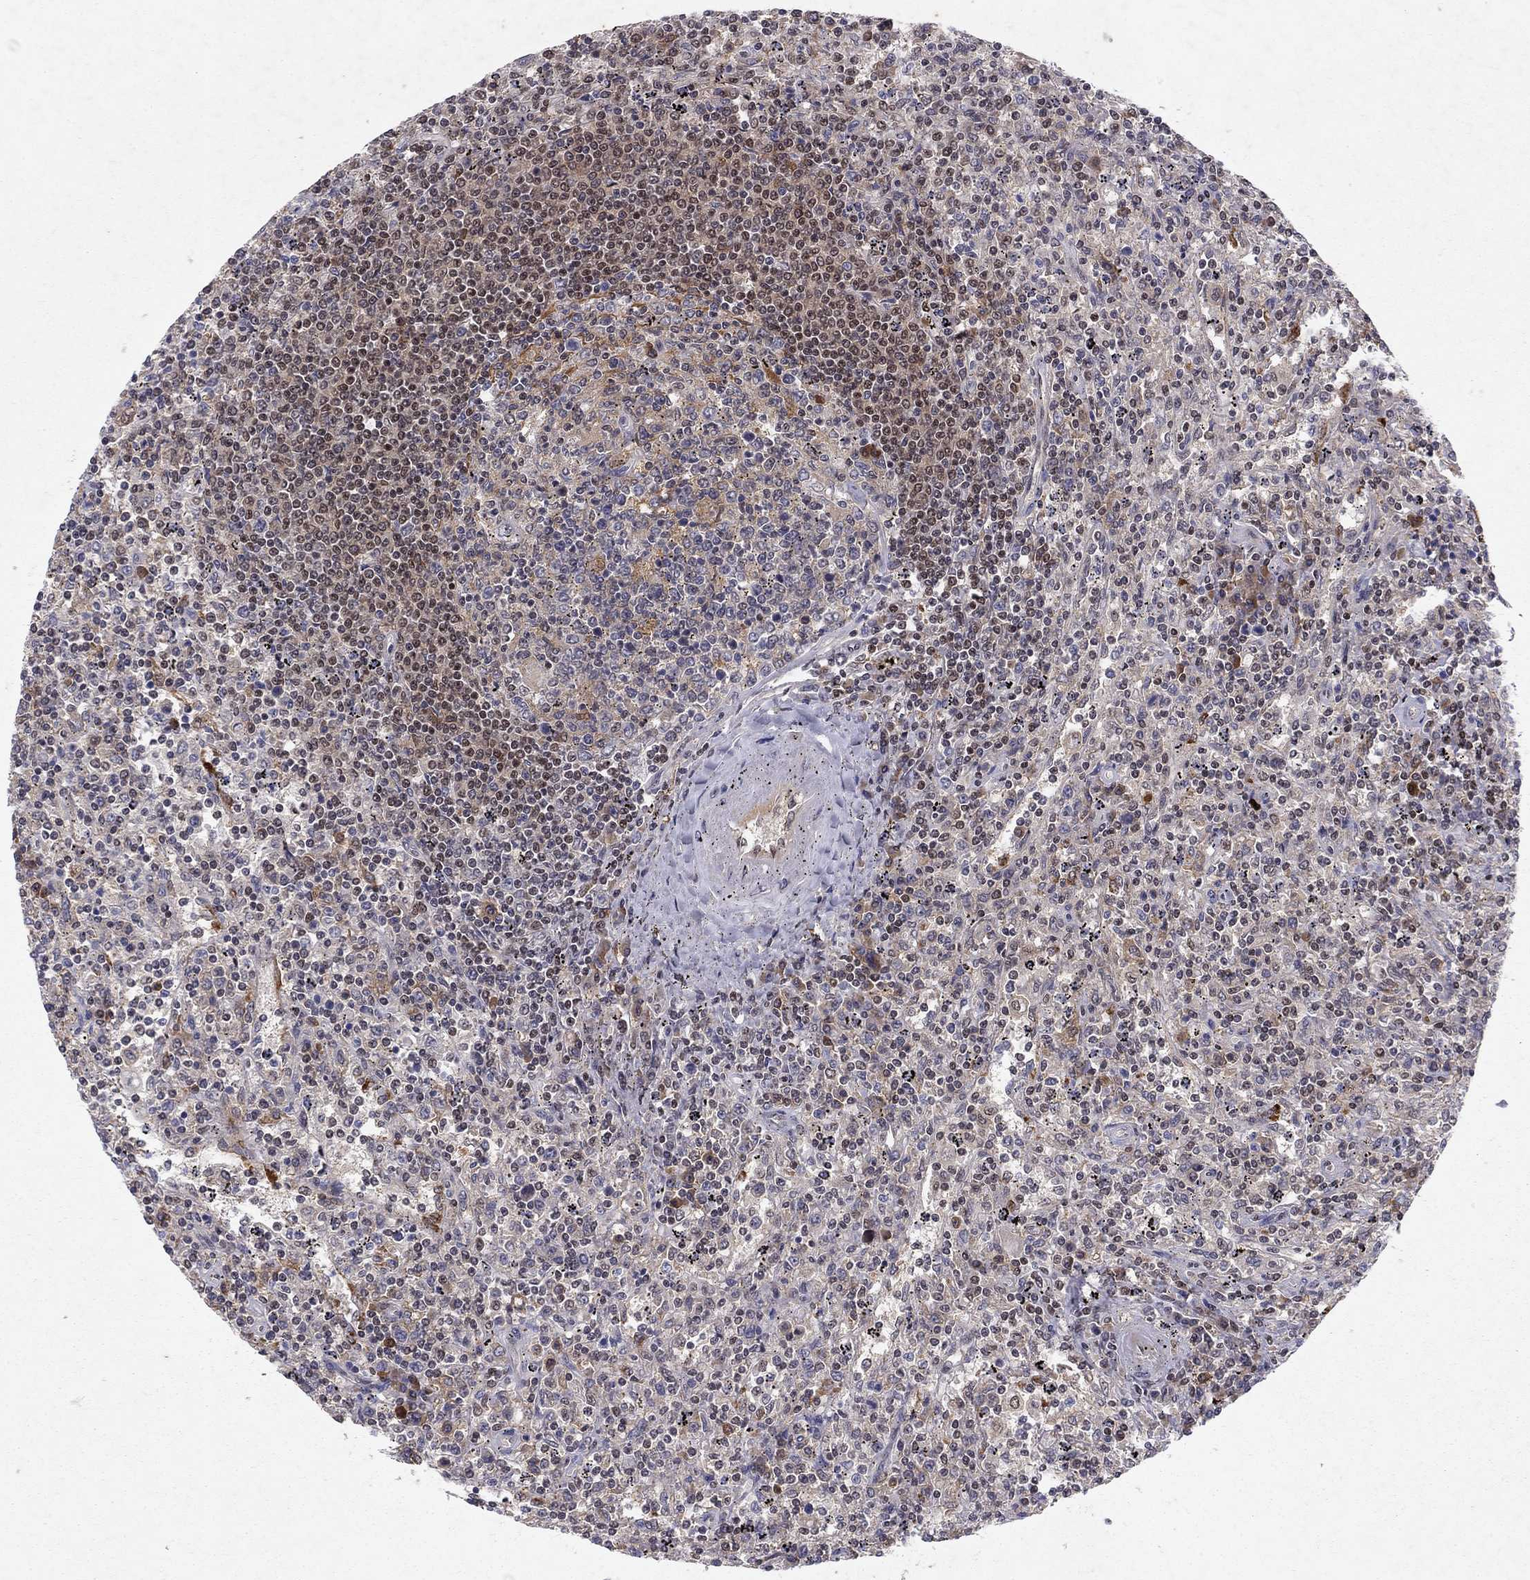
{"staining": {"intensity": "negative", "quantity": "none", "location": "none"}, "tissue": "lymphoma", "cell_type": "Tumor cells", "image_type": "cancer", "snomed": [{"axis": "morphology", "description": "Malignant lymphoma, non-Hodgkin's type, Low grade"}, {"axis": "topography", "description": "Spleen"}], "caption": "Immunohistochemistry (IHC) micrograph of malignant lymphoma, non-Hodgkin's type (low-grade) stained for a protein (brown), which displays no expression in tumor cells.", "gene": "CRTC1", "patient": {"sex": "male", "age": 62}}